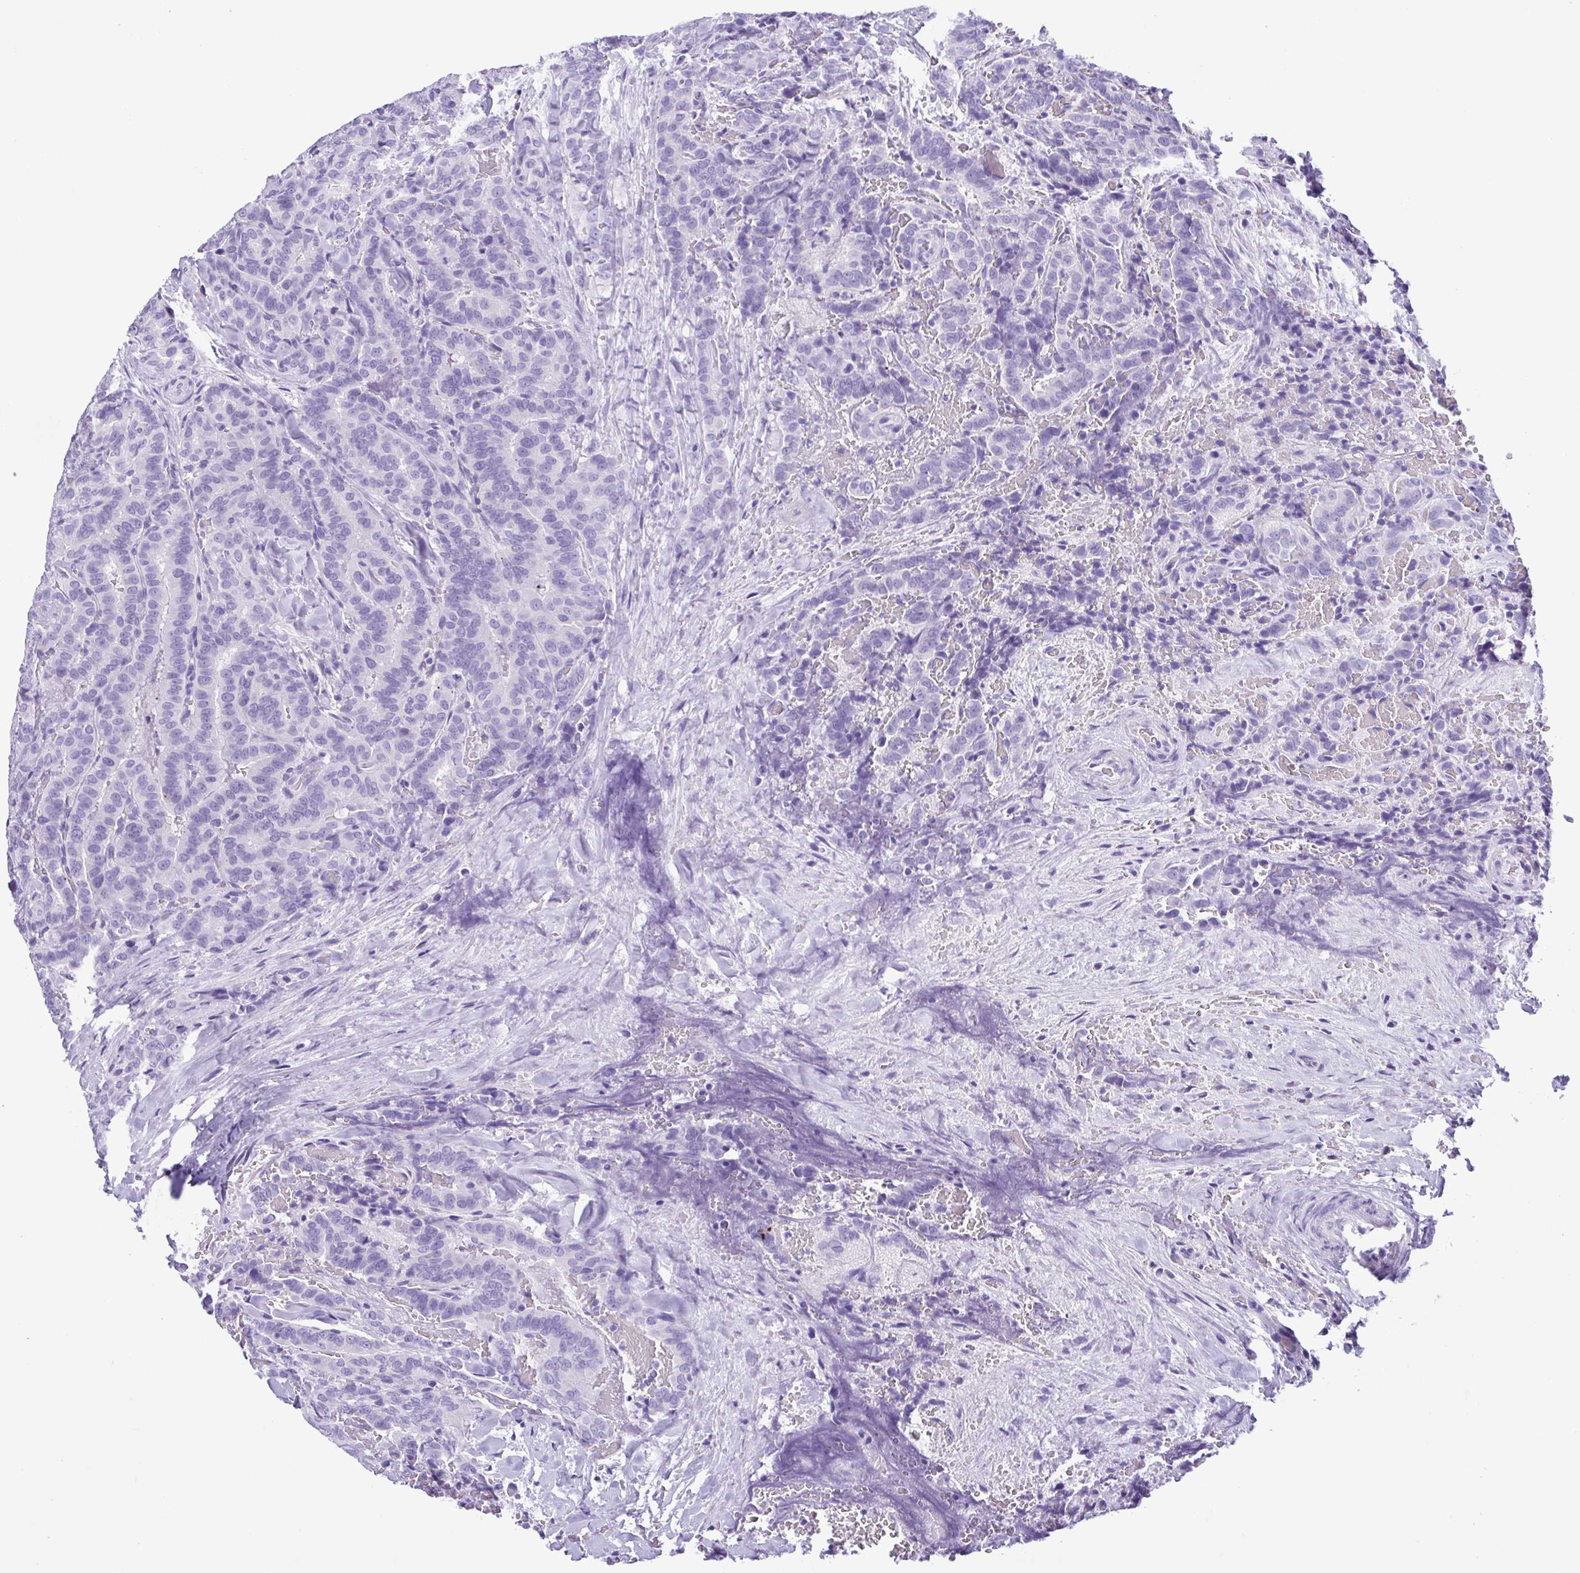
{"staining": {"intensity": "negative", "quantity": "none", "location": "none"}, "tissue": "thyroid cancer", "cell_type": "Tumor cells", "image_type": "cancer", "snomed": [{"axis": "morphology", "description": "Papillary adenocarcinoma, NOS"}, {"axis": "topography", "description": "Thyroid gland"}], "caption": "DAB (3,3'-diaminobenzidine) immunohistochemical staining of human papillary adenocarcinoma (thyroid) exhibits no significant staining in tumor cells.", "gene": "OVGP1", "patient": {"sex": "male", "age": 61}}